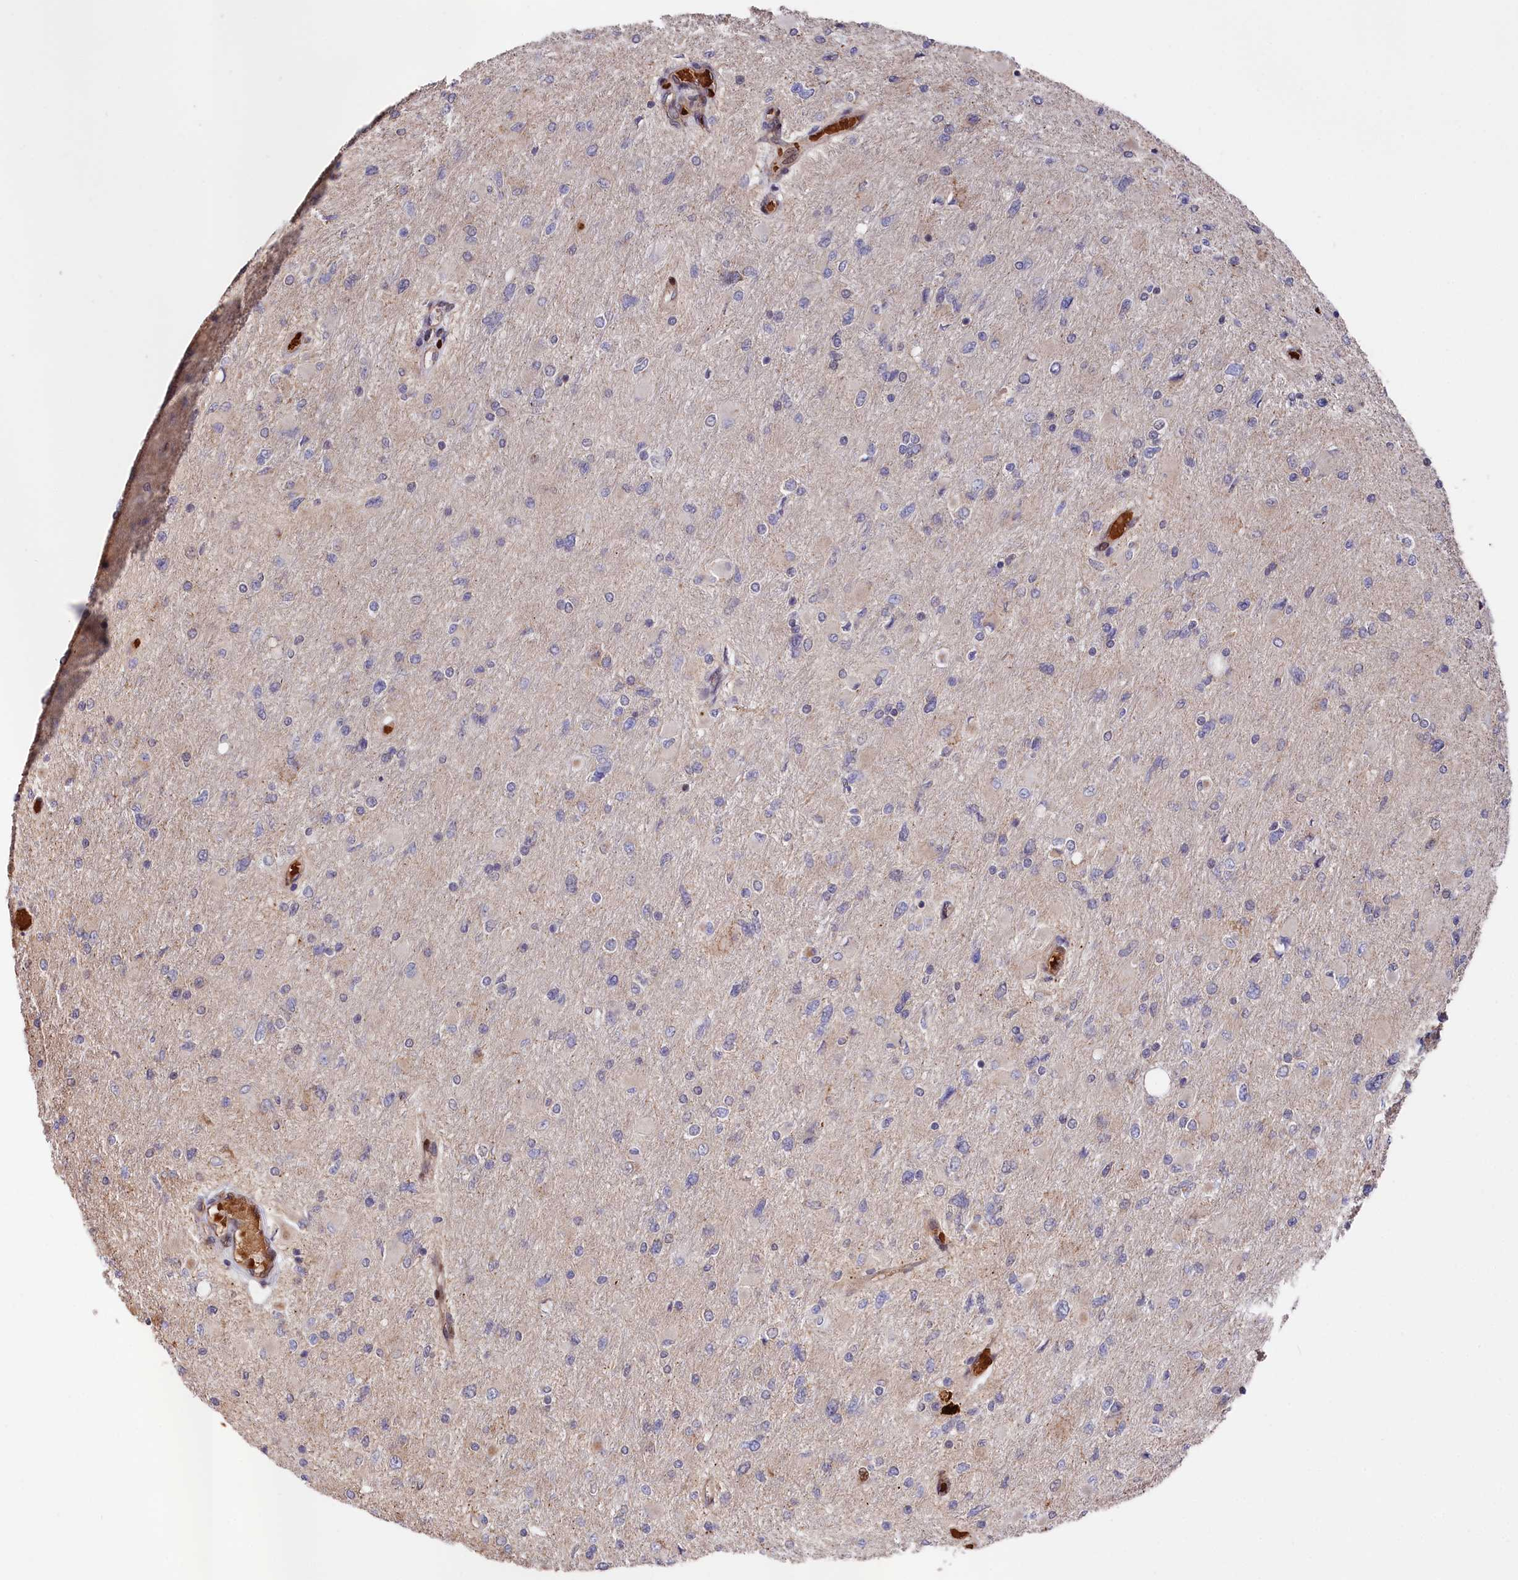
{"staining": {"intensity": "negative", "quantity": "none", "location": "none"}, "tissue": "glioma", "cell_type": "Tumor cells", "image_type": "cancer", "snomed": [{"axis": "morphology", "description": "Glioma, malignant, High grade"}, {"axis": "topography", "description": "Cerebral cortex"}], "caption": "Glioma stained for a protein using immunohistochemistry (IHC) demonstrates no positivity tumor cells.", "gene": "TNKS1BP1", "patient": {"sex": "female", "age": 36}}